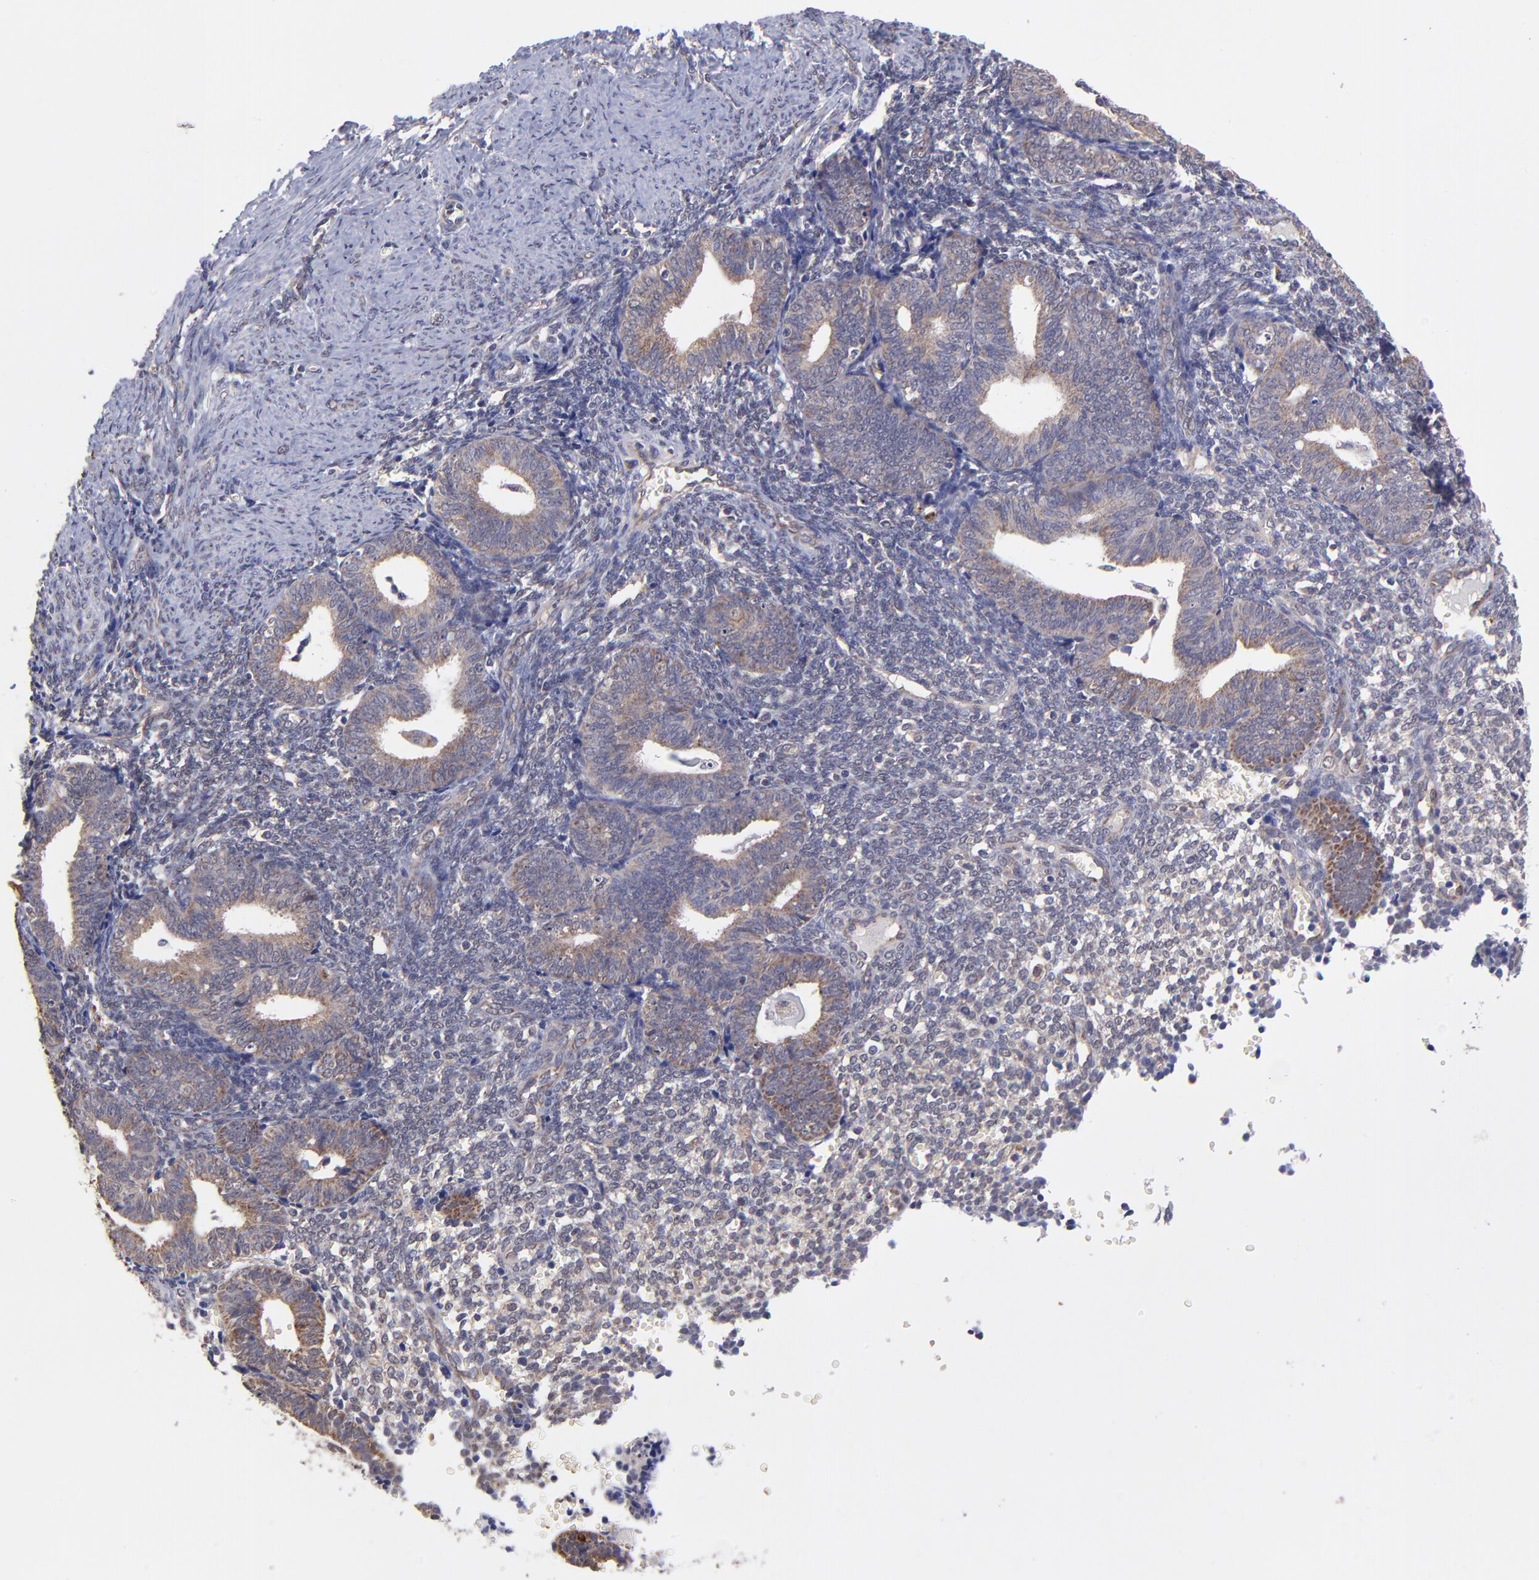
{"staining": {"intensity": "weak", "quantity": "25%-75%", "location": "cytoplasmic/membranous"}, "tissue": "endometrium", "cell_type": "Cells in endometrial stroma", "image_type": "normal", "snomed": [{"axis": "morphology", "description": "Normal tissue, NOS"}, {"axis": "topography", "description": "Endometrium"}], "caption": "Cells in endometrial stroma exhibit weak cytoplasmic/membranous positivity in approximately 25%-75% of cells in normal endometrium.", "gene": "UBE2H", "patient": {"sex": "female", "age": 61}}